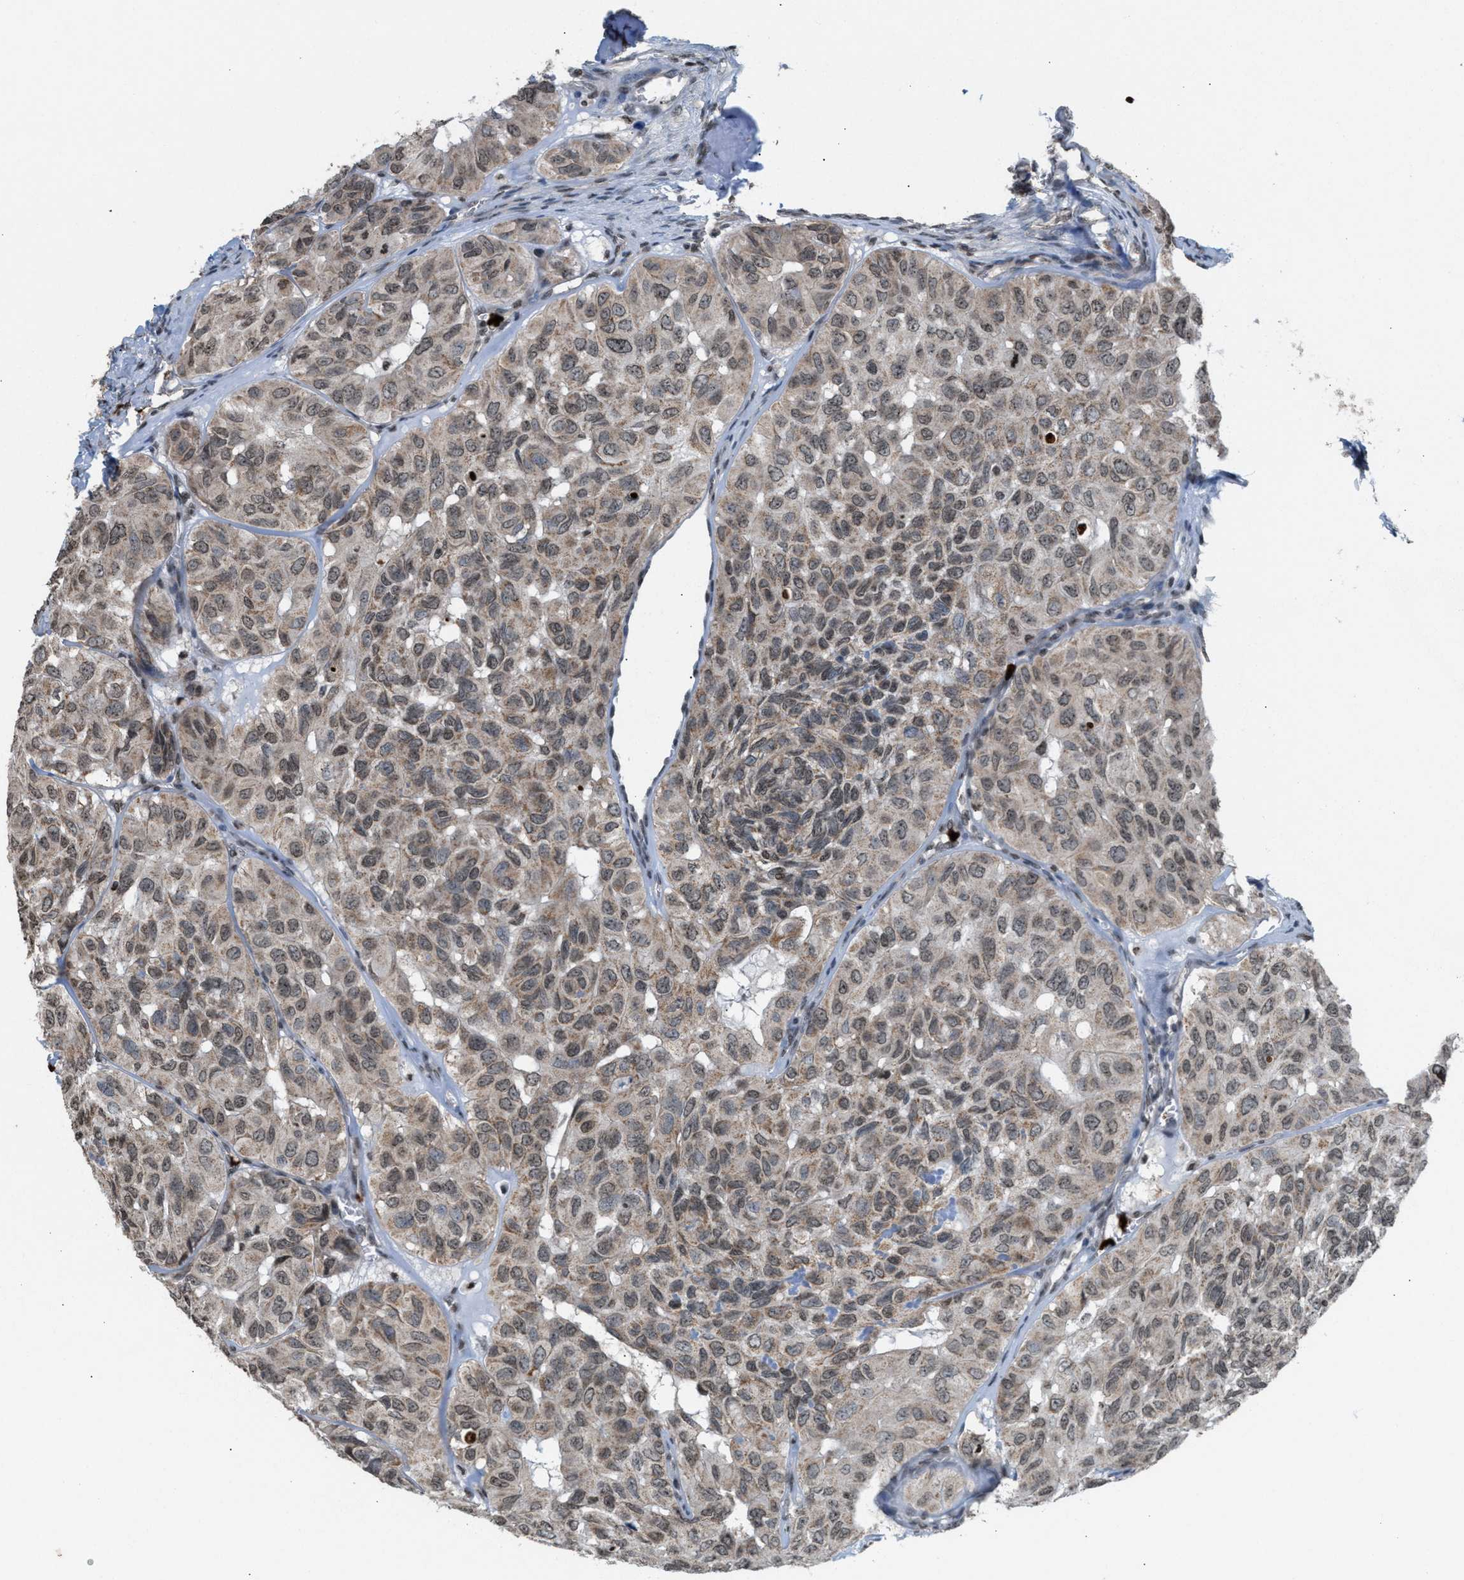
{"staining": {"intensity": "weak", "quantity": ">75%", "location": "cytoplasmic/membranous,nuclear"}, "tissue": "head and neck cancer", "cell_type": "Tumor cells", "image_type": "cancer", "snomed": [{"axis": "morphology", "description": "Adenocarcinoma, NOS"}, {"axis": "topography", "description": "Salivary gland, NOS"}, {"axis": "topography", "description": "Head-Neck"}], "caption": "There is low levels of weak cytoplasmic/membranous and nuclear expression in tumor cells of head and neck adenocarcinoma, as demonstrated by immunohistochemical staining (brown color).", "gene": "PRUNE2", "patient": {"sex": "female", "age": 76}}